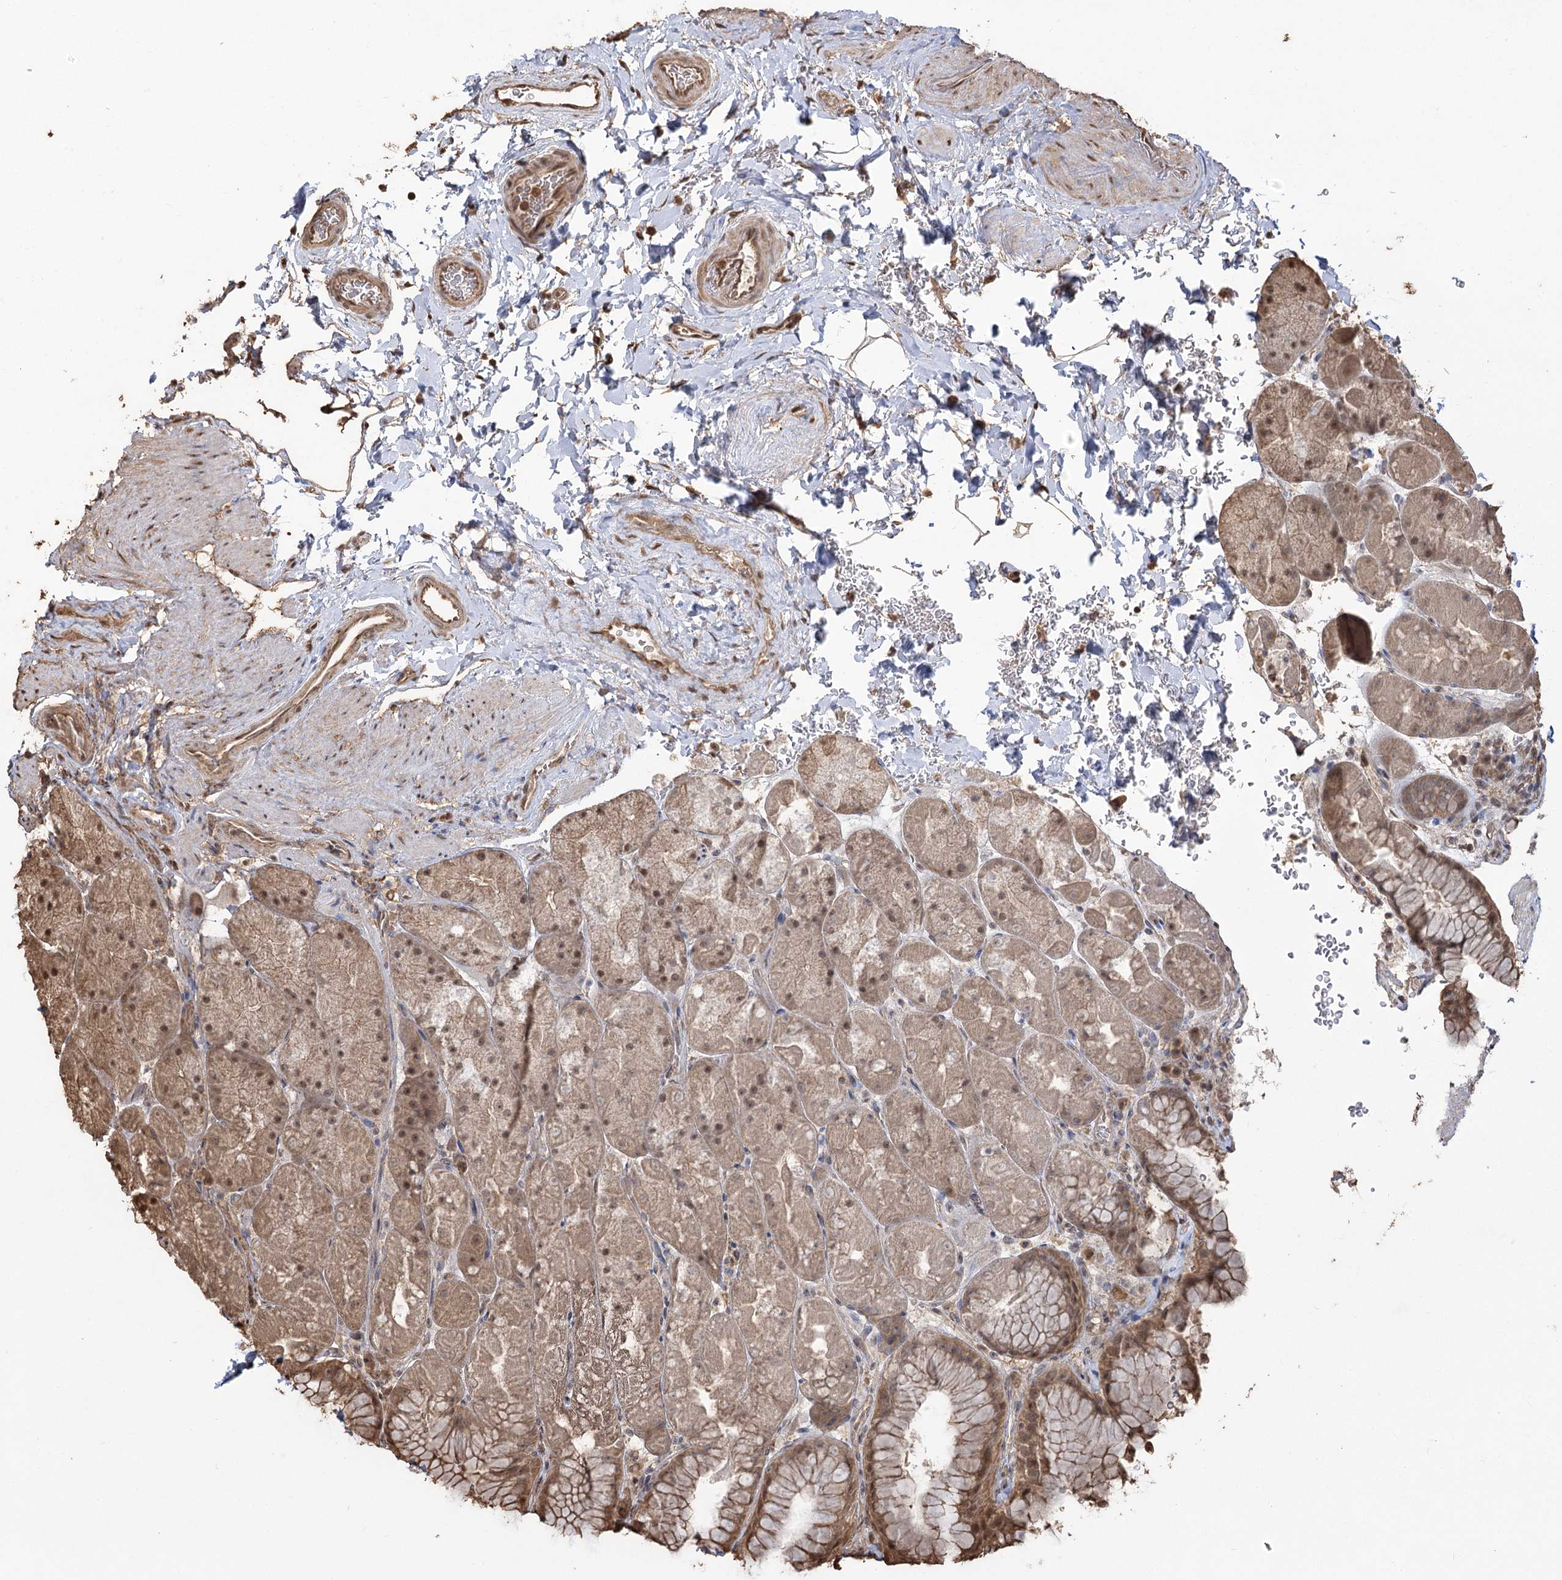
{"staining": {"intensity": "moderate", "quantity": "<25%", "location": "cytoplasmic/membranous,nuclear"}, "tissue": "stomach", "cell_type": "Glandular cells", "image_type": "normal", "snomed": [{"axis": "morphology", "description": "Normal tissue, NOS"}, {"axis": "topography", "description": "Stomach, upper"}, {"axis": "topography", "description": "Stomach, lower"}], "caption": "Stomach stained for a protein shows moderate cytoplasmic/membranous,nuclear positivity in glandular cells. (DAB (3,3'-diaminobenzidine) IHC with brightfield microscopy, high magnification).", "gene": "PLCH1", "patient": {"sex": "male", "age": 67}}